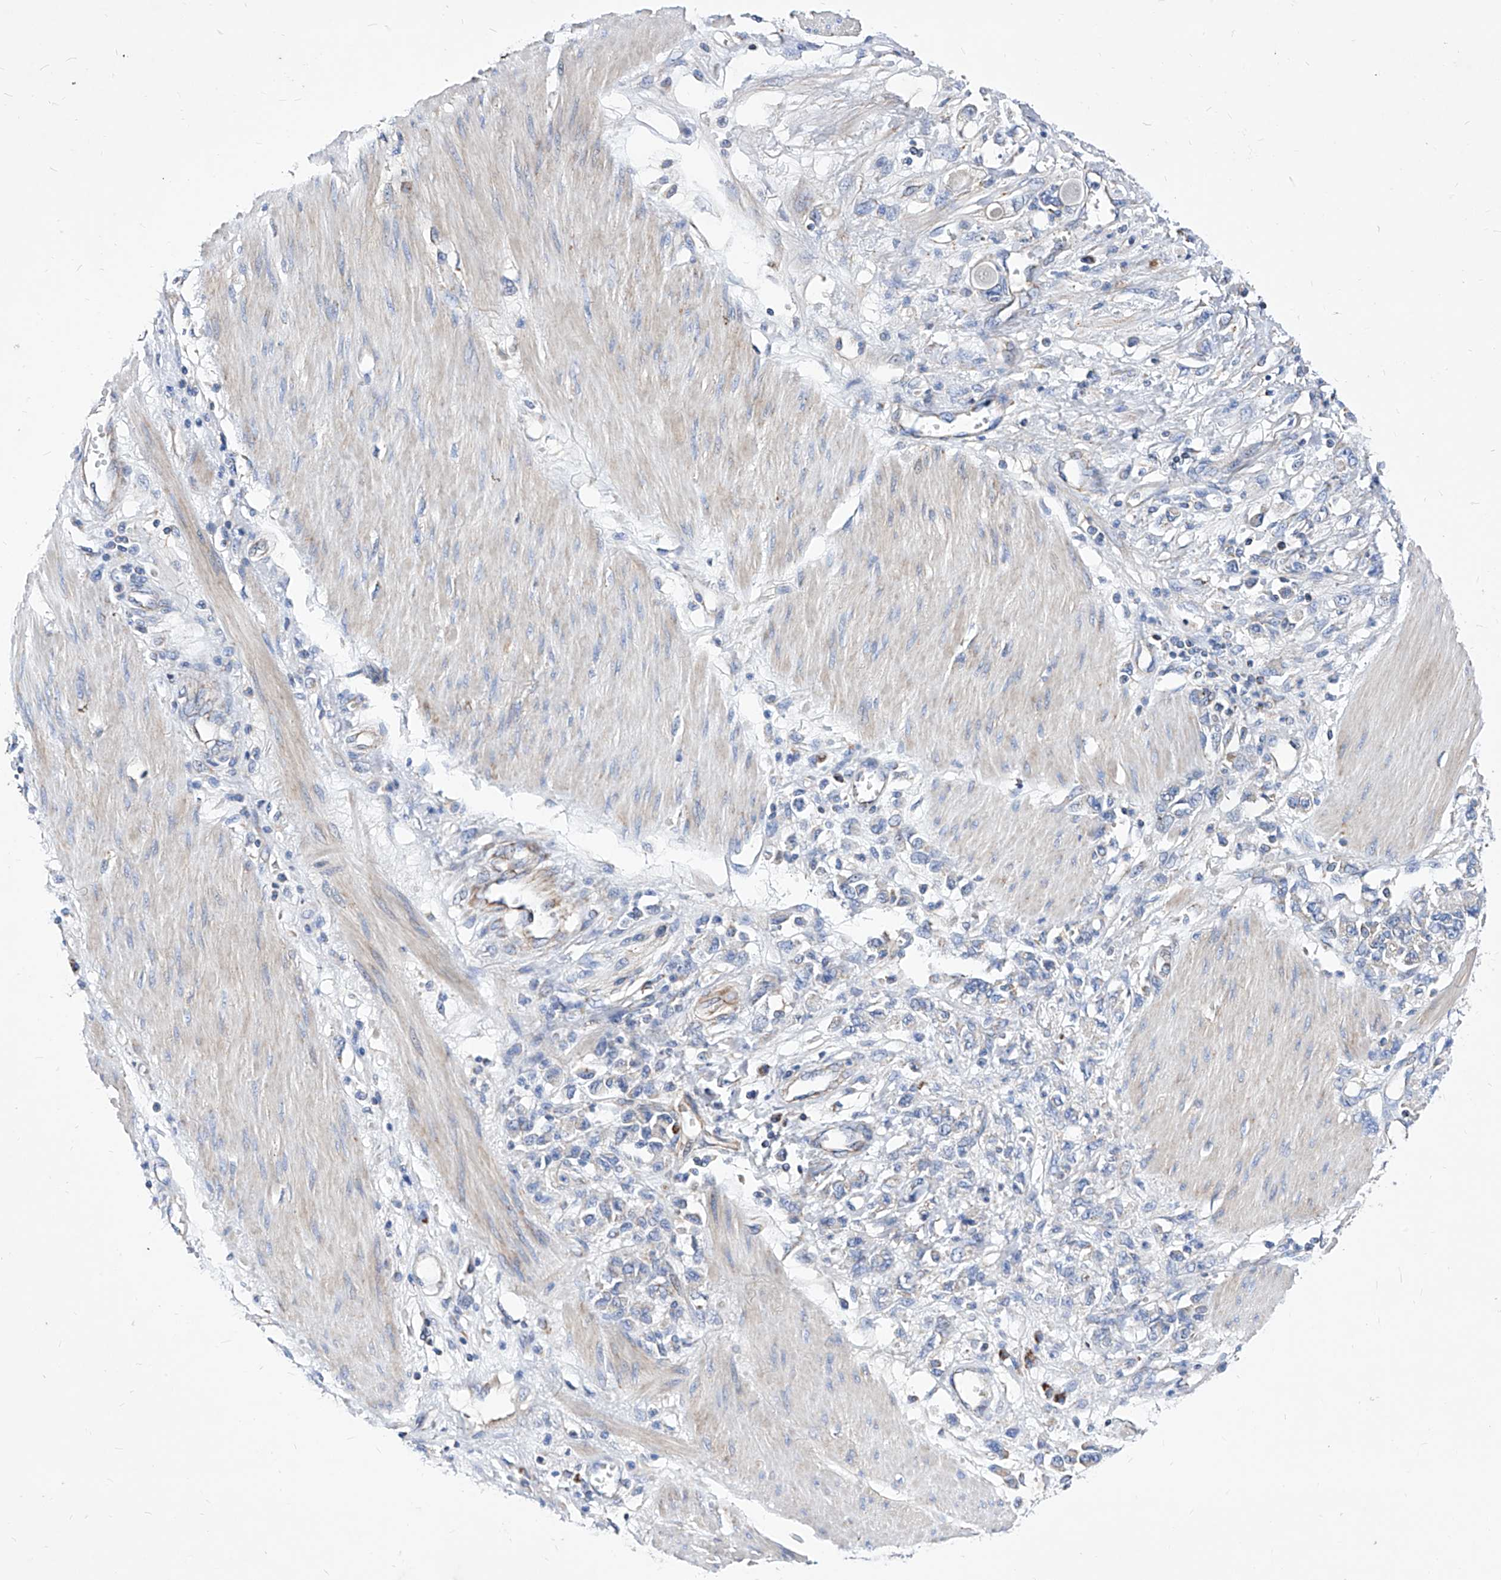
{"staining": {"intensity": "negative", "quantity": "none", "location": "none"}, "tissue": "stomach cancer", "cell_type": "Tumor cells", "image_type": "cancer", "snomed": [{"axis": "morphology", "description": "Adenocarcinoma, NOS"}, {"axis": "topography", "description": "Stomach"}], "caption": "Immunohistochemistry (IHC) histopathology image of human stomach cancer (adenocarcinoma) stained for a protein (brown), which shows no staining in tumor cells.", "gene": "HRNR", "patient": {"sex": "female", "age": 76}}